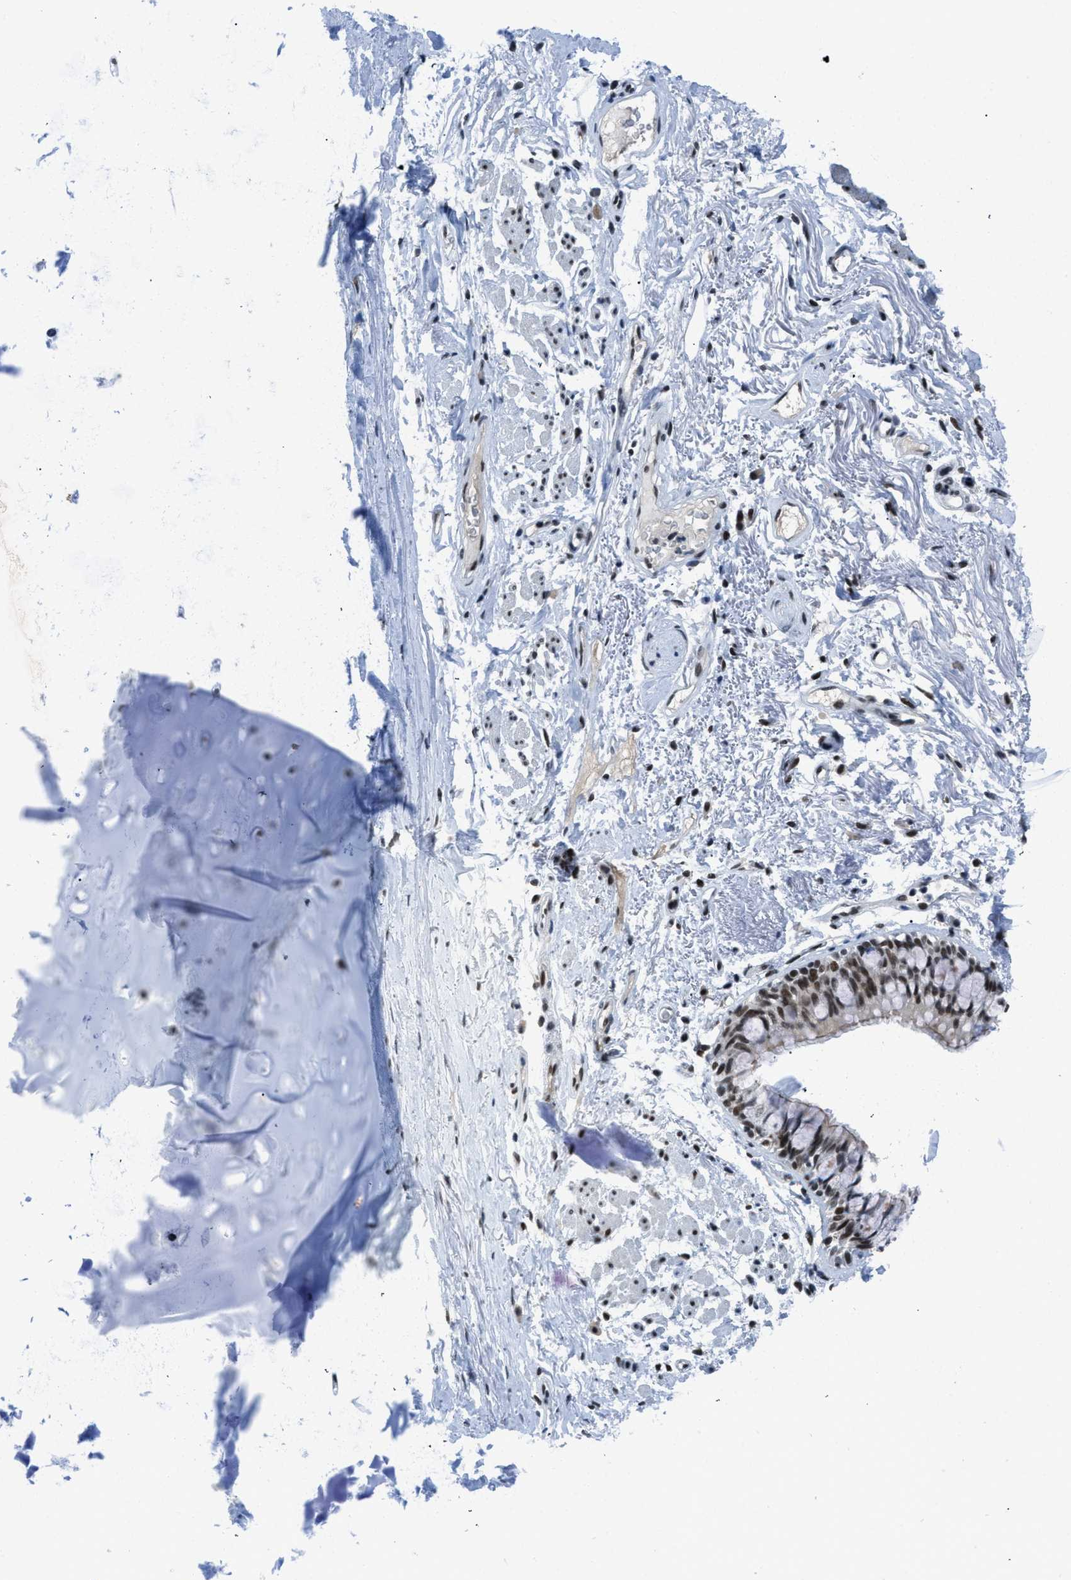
{"staining": {"intensity": "strong", "quantity": ">75%", "location": "nuclear"}, "tissue": "adipose tissue", "cell_type": "Adipocytes", "image_type": "normal", "snomed": [{"axis": "morphology", "description": "Normal tissue, NOS"}, {"axis": "topography", "description": "Cartilage tissue"}, {"axis": "topography", "description": "Bronchus"}], "caption": "Adipose tissue stained with DAB (3,3'-diaminobenzidine) IHC reveals high levels of strong nuclear staining in approximately >75% of adipocytes.", "gene": "GATAD2B", "patient": {"sex": "female", "age": 73}}